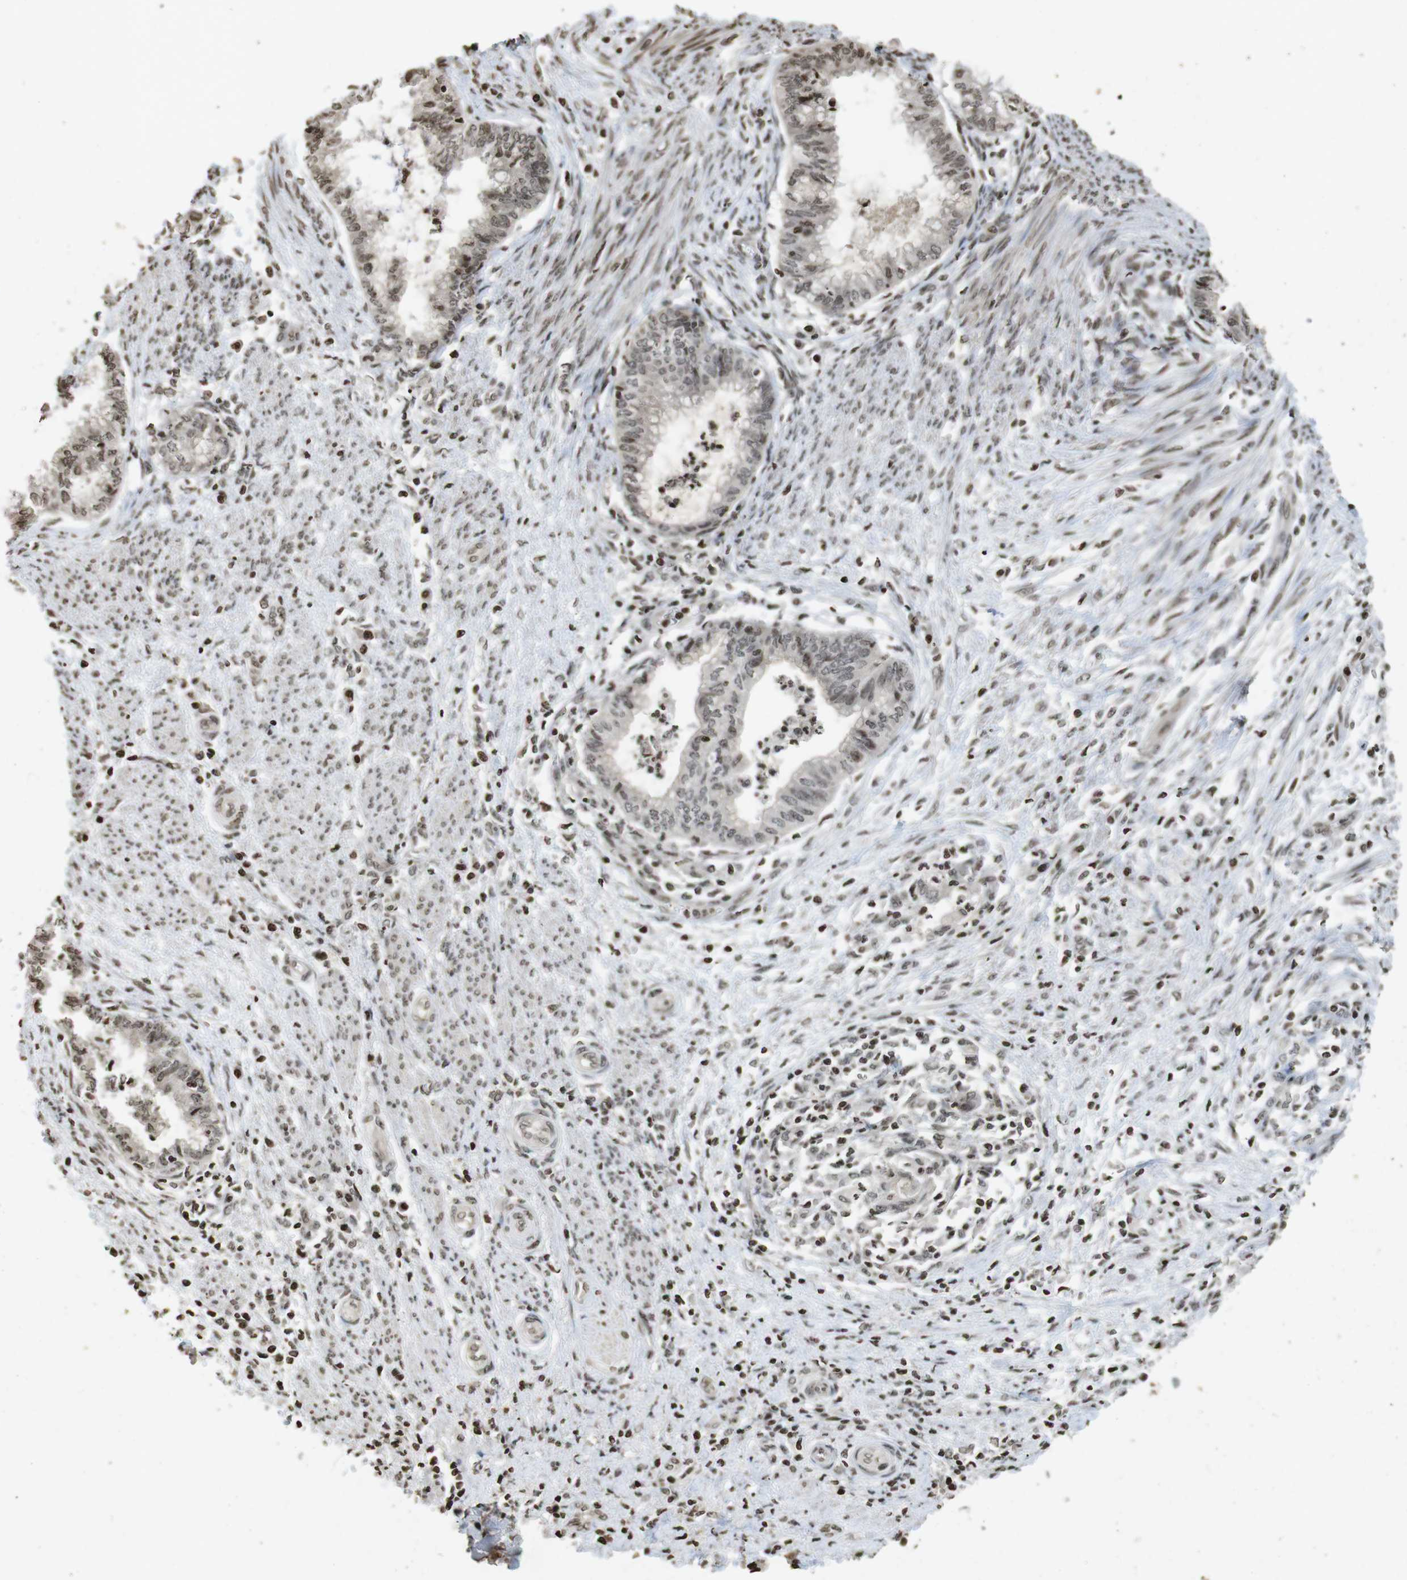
{"staining": {"intensity": "moderate", "quantity": "<25%", "location": "nuclear"}, "tissue": "endometrial cancer", "cell_type": "Tumor cells", "image_type": "cancer", "snomed": [{"axis": "morphology", "description": "Necrosis, NOS"}, {"axis": "morphology", "description": "Adenocarcinoma, NOS"}, {"axis": "topography", "description": "Endometrium"}], "caption": "This is an image of IHC staining of endometrial cancer (adenocarcinoma), which shows moderate positivity in the nuclear of tumor cells.", "gene": "FOXA3", "patient": {"sex": "female", "age": 79}}